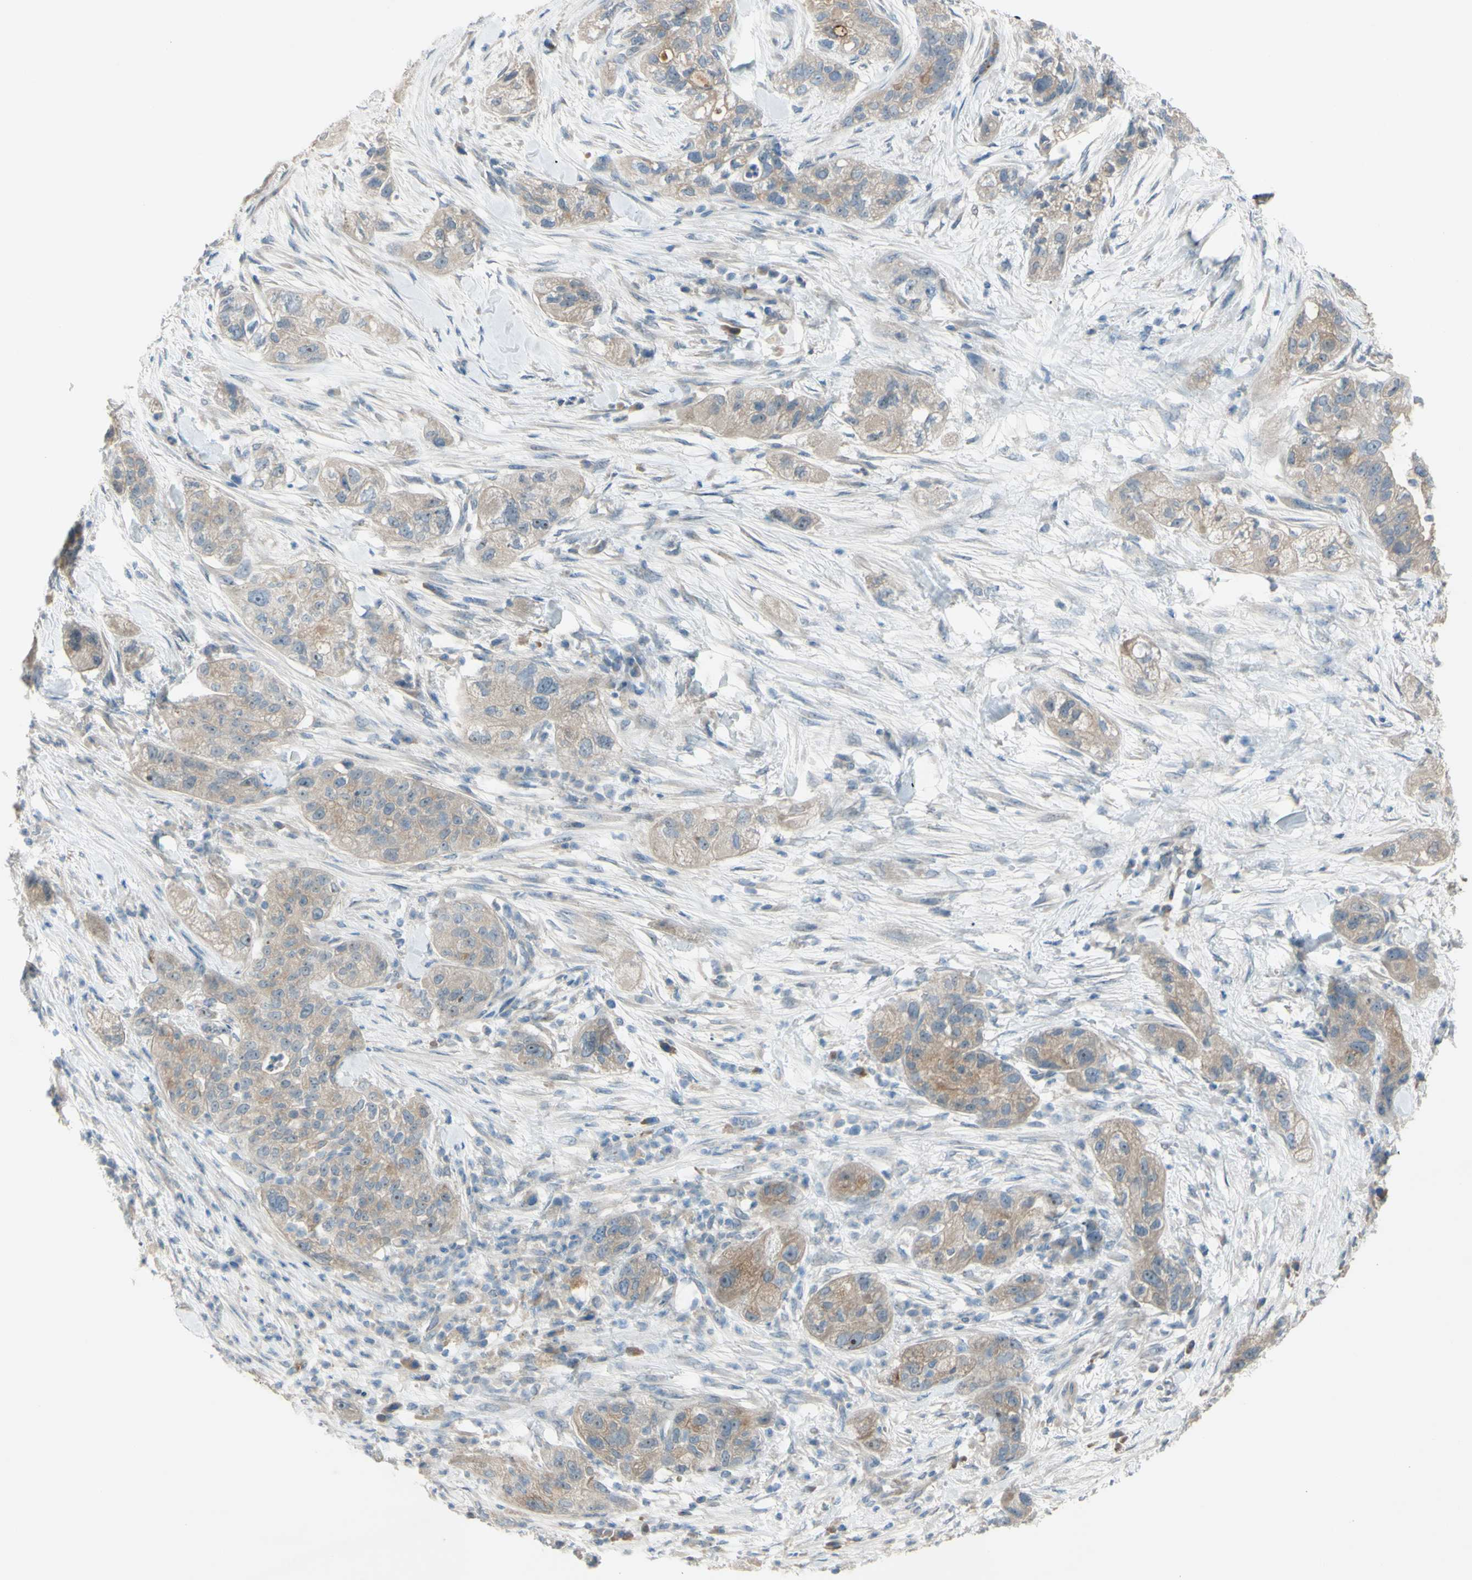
{"staining": {"intensity": "weak", "quantity": ">75%", "location": "cytoplasmic/membranous"}, "tissue": "pancreatic cancer", "cell_type": "Tumor cells", "image_type": "cancer", "snomed": [{"axis": "morphology", "description": "Adenocarcinoma, NOS"}, {"axis": "topography", "description": "Pancreas"}], "caption": "A brown stain labels weak cytoplasmic/membranous expression of a protein in human pancreatic adenocarcinoma tumor cells. (IHC, brightfield microscopy, high magnification).", "gene": "ATRN", "patient": {"sex": "female", "age": 78}}